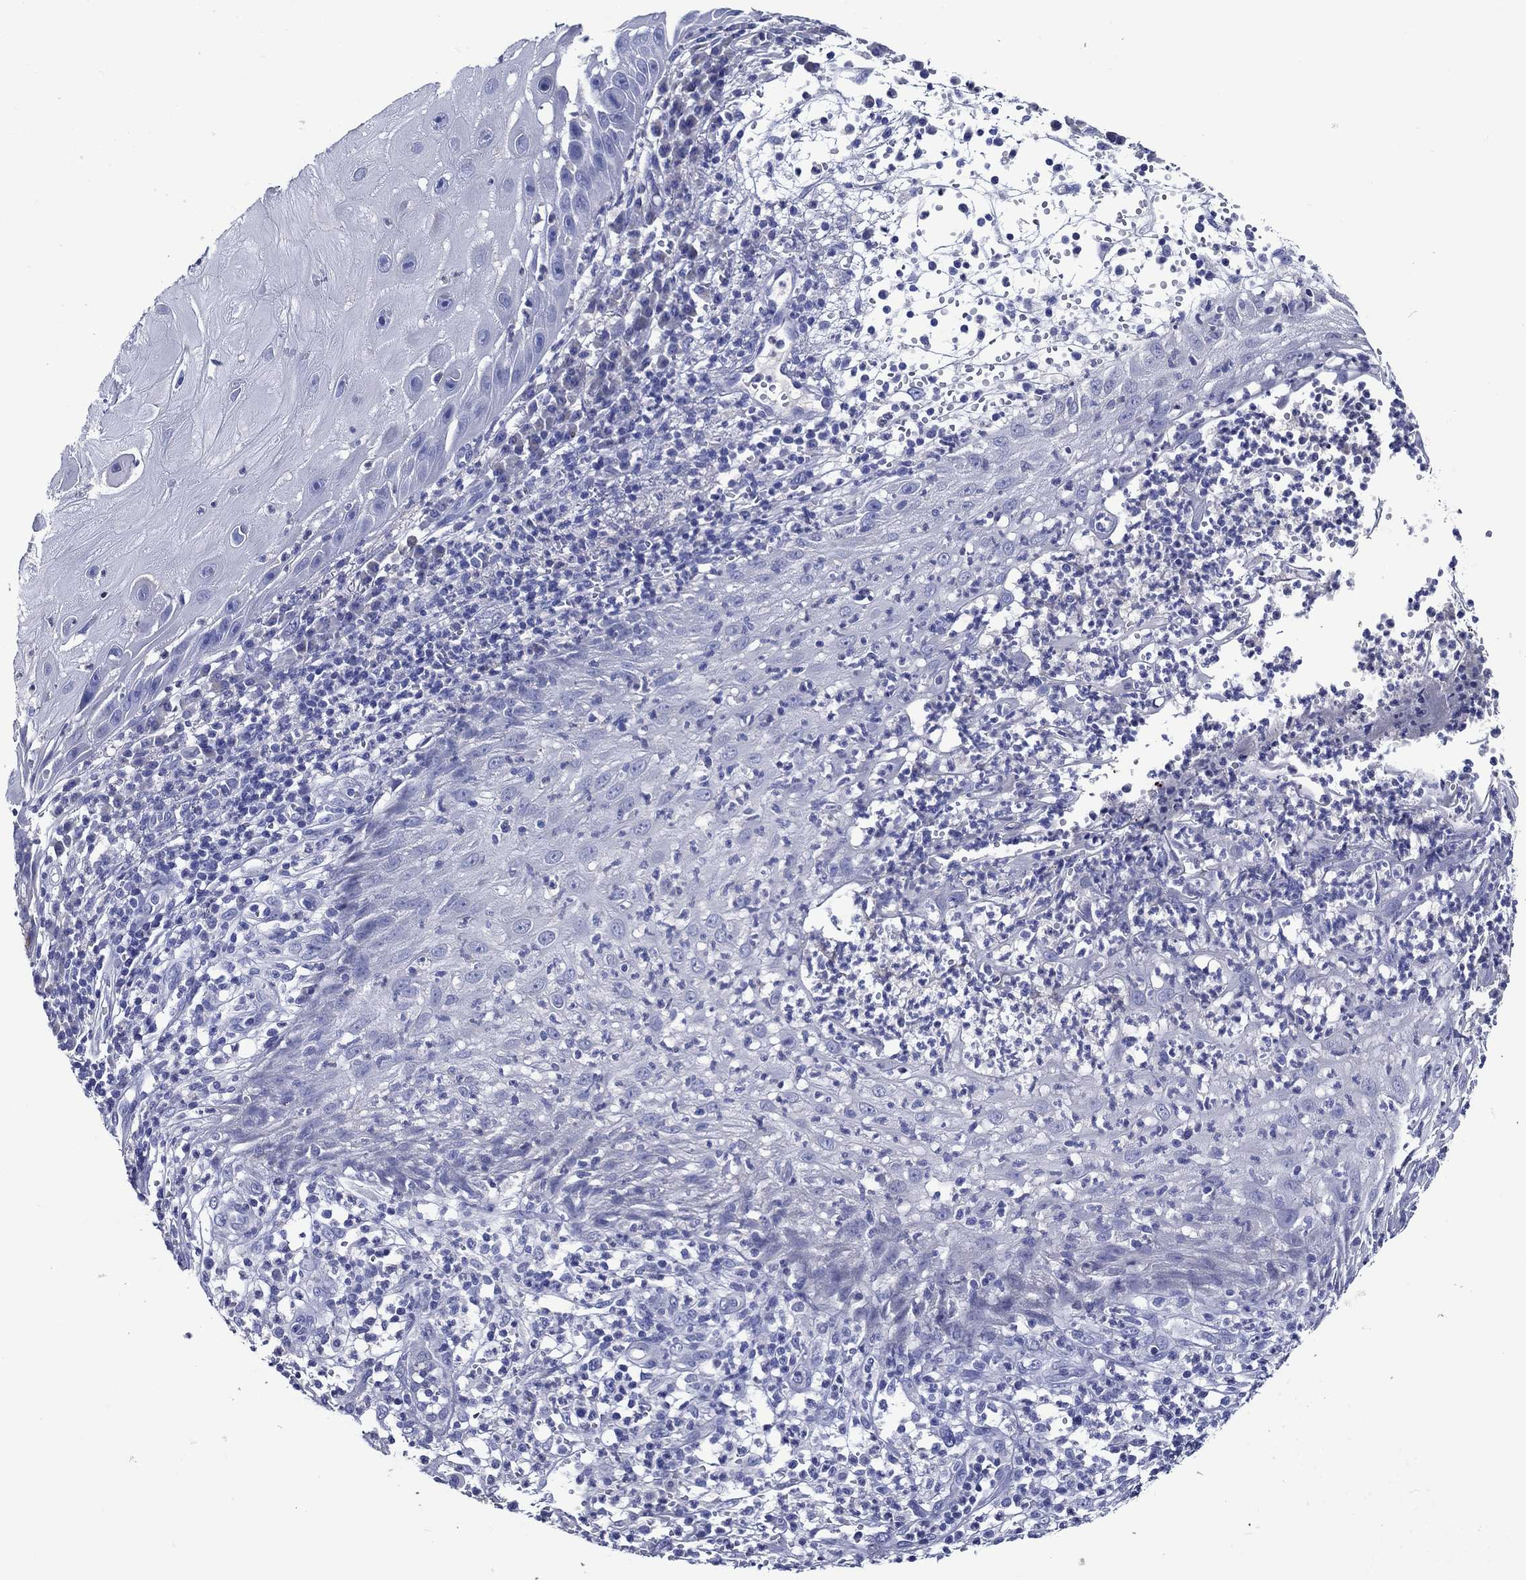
{"staining": {"intensity": "negative", "quantity": "none", "location": "none"}, "tissue": "skin cancer", "cell_type": "Tumor cells", "image_type": "cancer", "snomed": [{"axis": "morphology", "description": "Normal tissue, NOS"}, {"axis": "morphology", "description": "Squamous cell carcinoma, NOS"}, {"axis": "topography", "description": "Skin"}], "caption": "Squamous cell carcinoma (skin) stained for a protein using IHC shows no staining tumor cells.", "gene": "ACE2", "patient": {"sex": "male", "age": 79}}